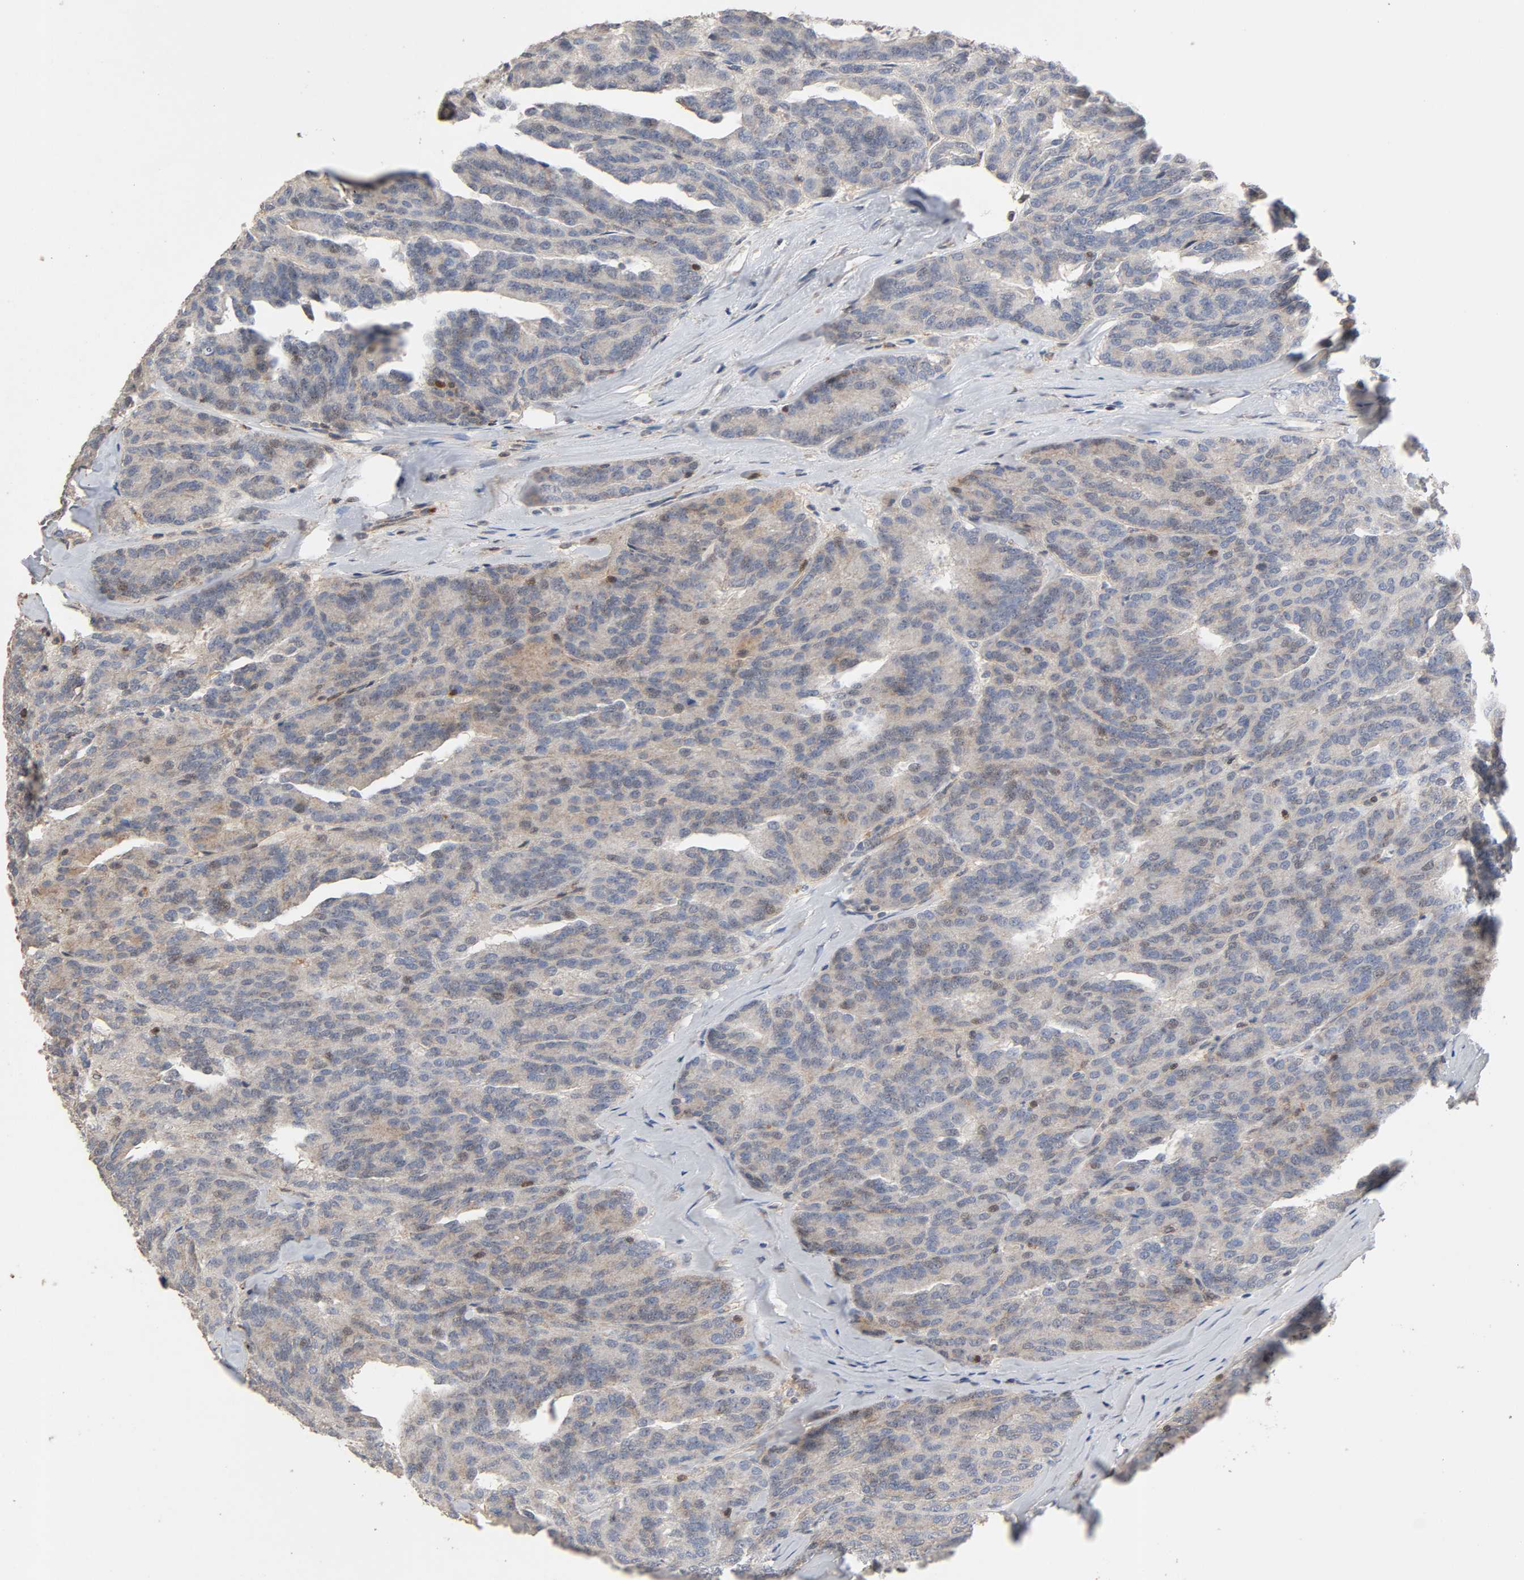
{"staining": {"intensity": "weak", "quantity": "25%-75%", "location": "cytoplasmic/membranous,nuclear"}, "tissue": "renal cancer", "cell_type": "Tumor cells", "image_type": "cancer", "snomed": [{"axis": "morphology", "description": "Adenocarcinoma, NOS"}, {"axis": "topography", "description": "Kidney"}], "caption": "Renal adenocarcinoma stained with IHC shows weak cytoplasmic/membranous and nuclear staining in about 25%-75% of tumor cells.", "gene": "CDK6", "patient": {"sex": "male", "age": 46}}